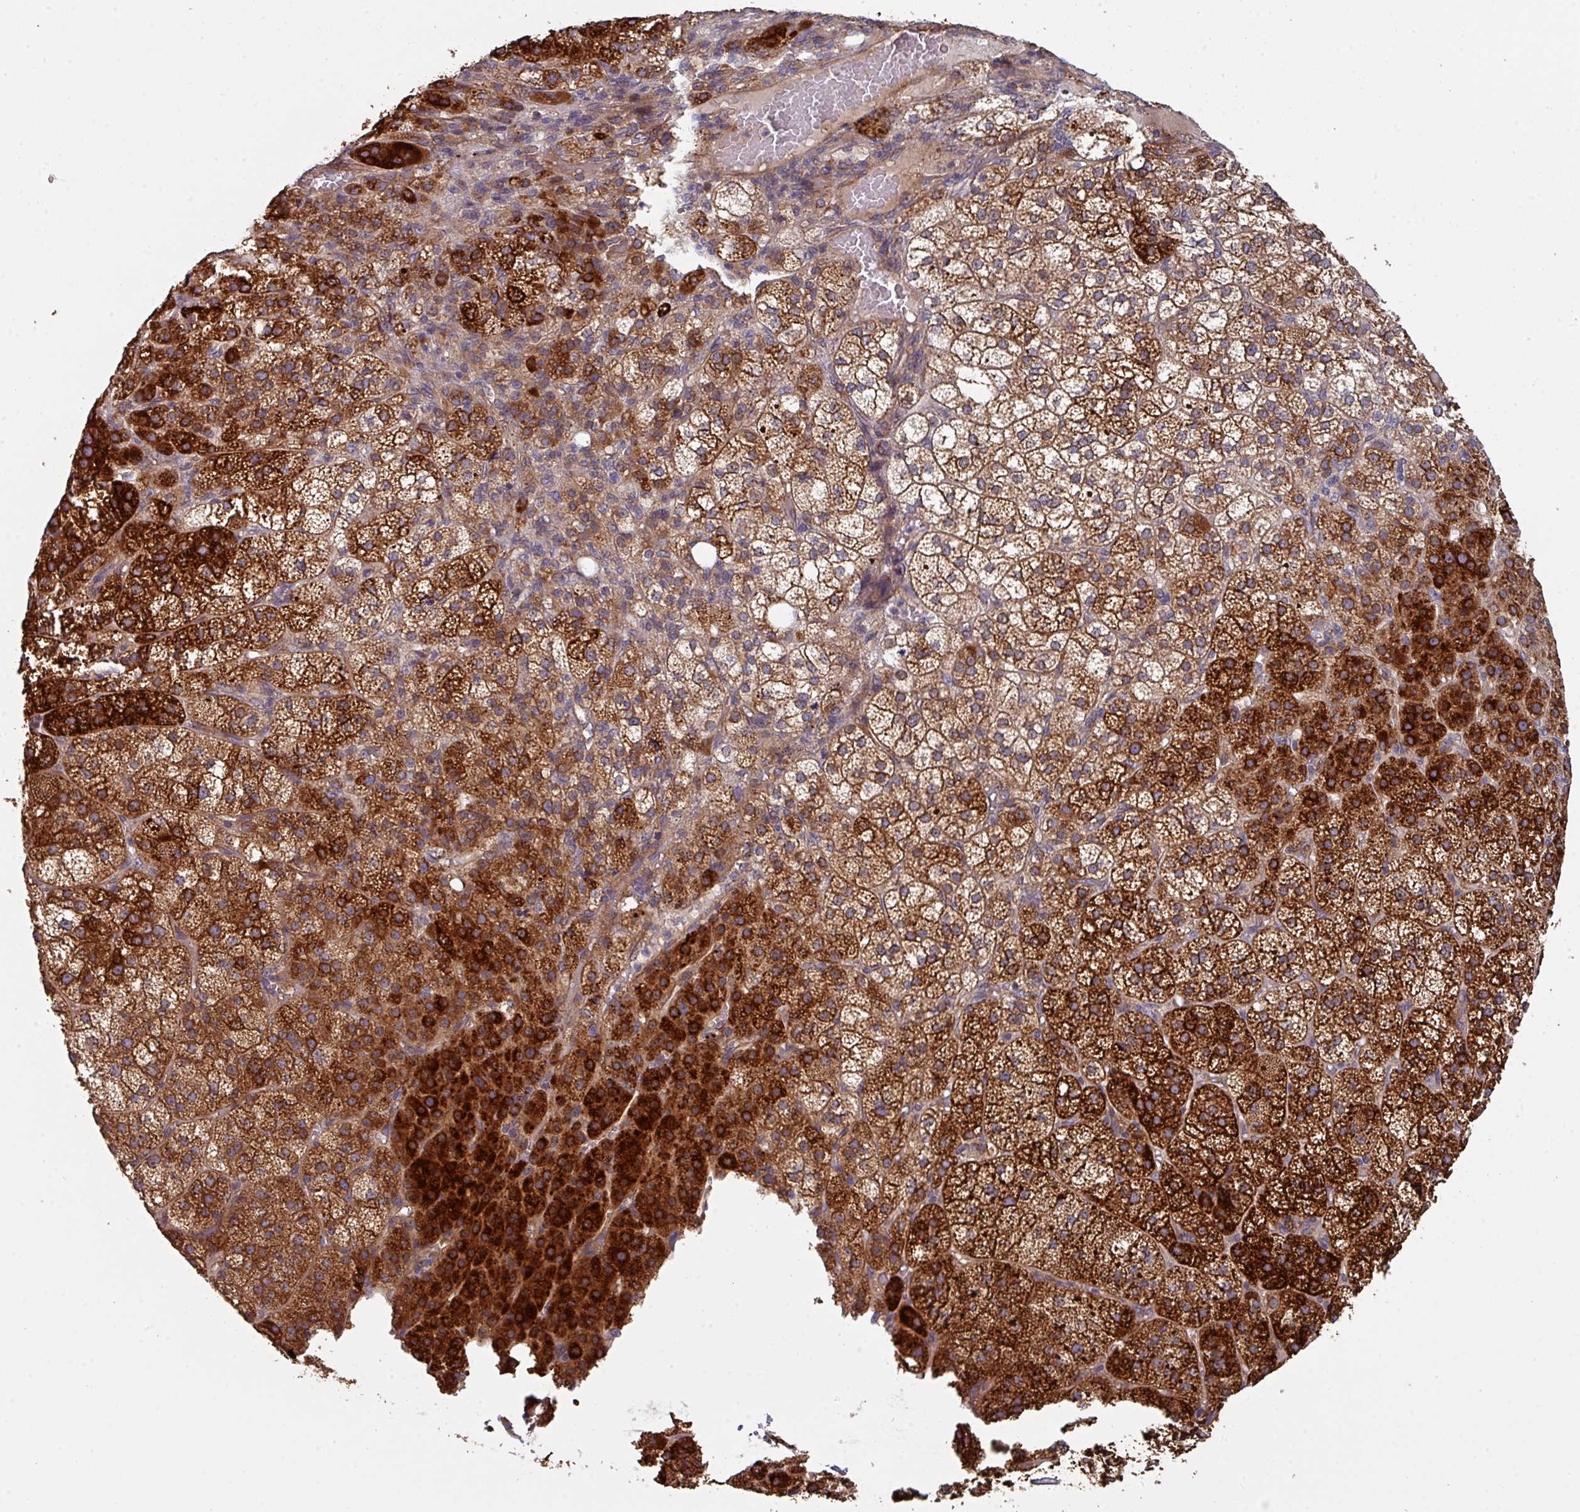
{"staining": {"intensity": "strong", "quantity": ">75%", "location": "cytoplasmic/membranous"}, "tissue": "adrenal gland", "cell_type": "Glandular cells", "image_type": "normal", "snomed": [{"axis": "morphology", "description": "Normal tissue, NOS"}, {"axis": "topography", "description": "Adrenal gland"}], "caption": "This histopathology image shows immunohistochemistry (IHC) staining of normal adrenal gland, with high strong cytoplasmic/membranous staining in about >75% of glandular cells.", "gene": "DCAF12L1", "patient": {"sex": "female", "age": 60}}